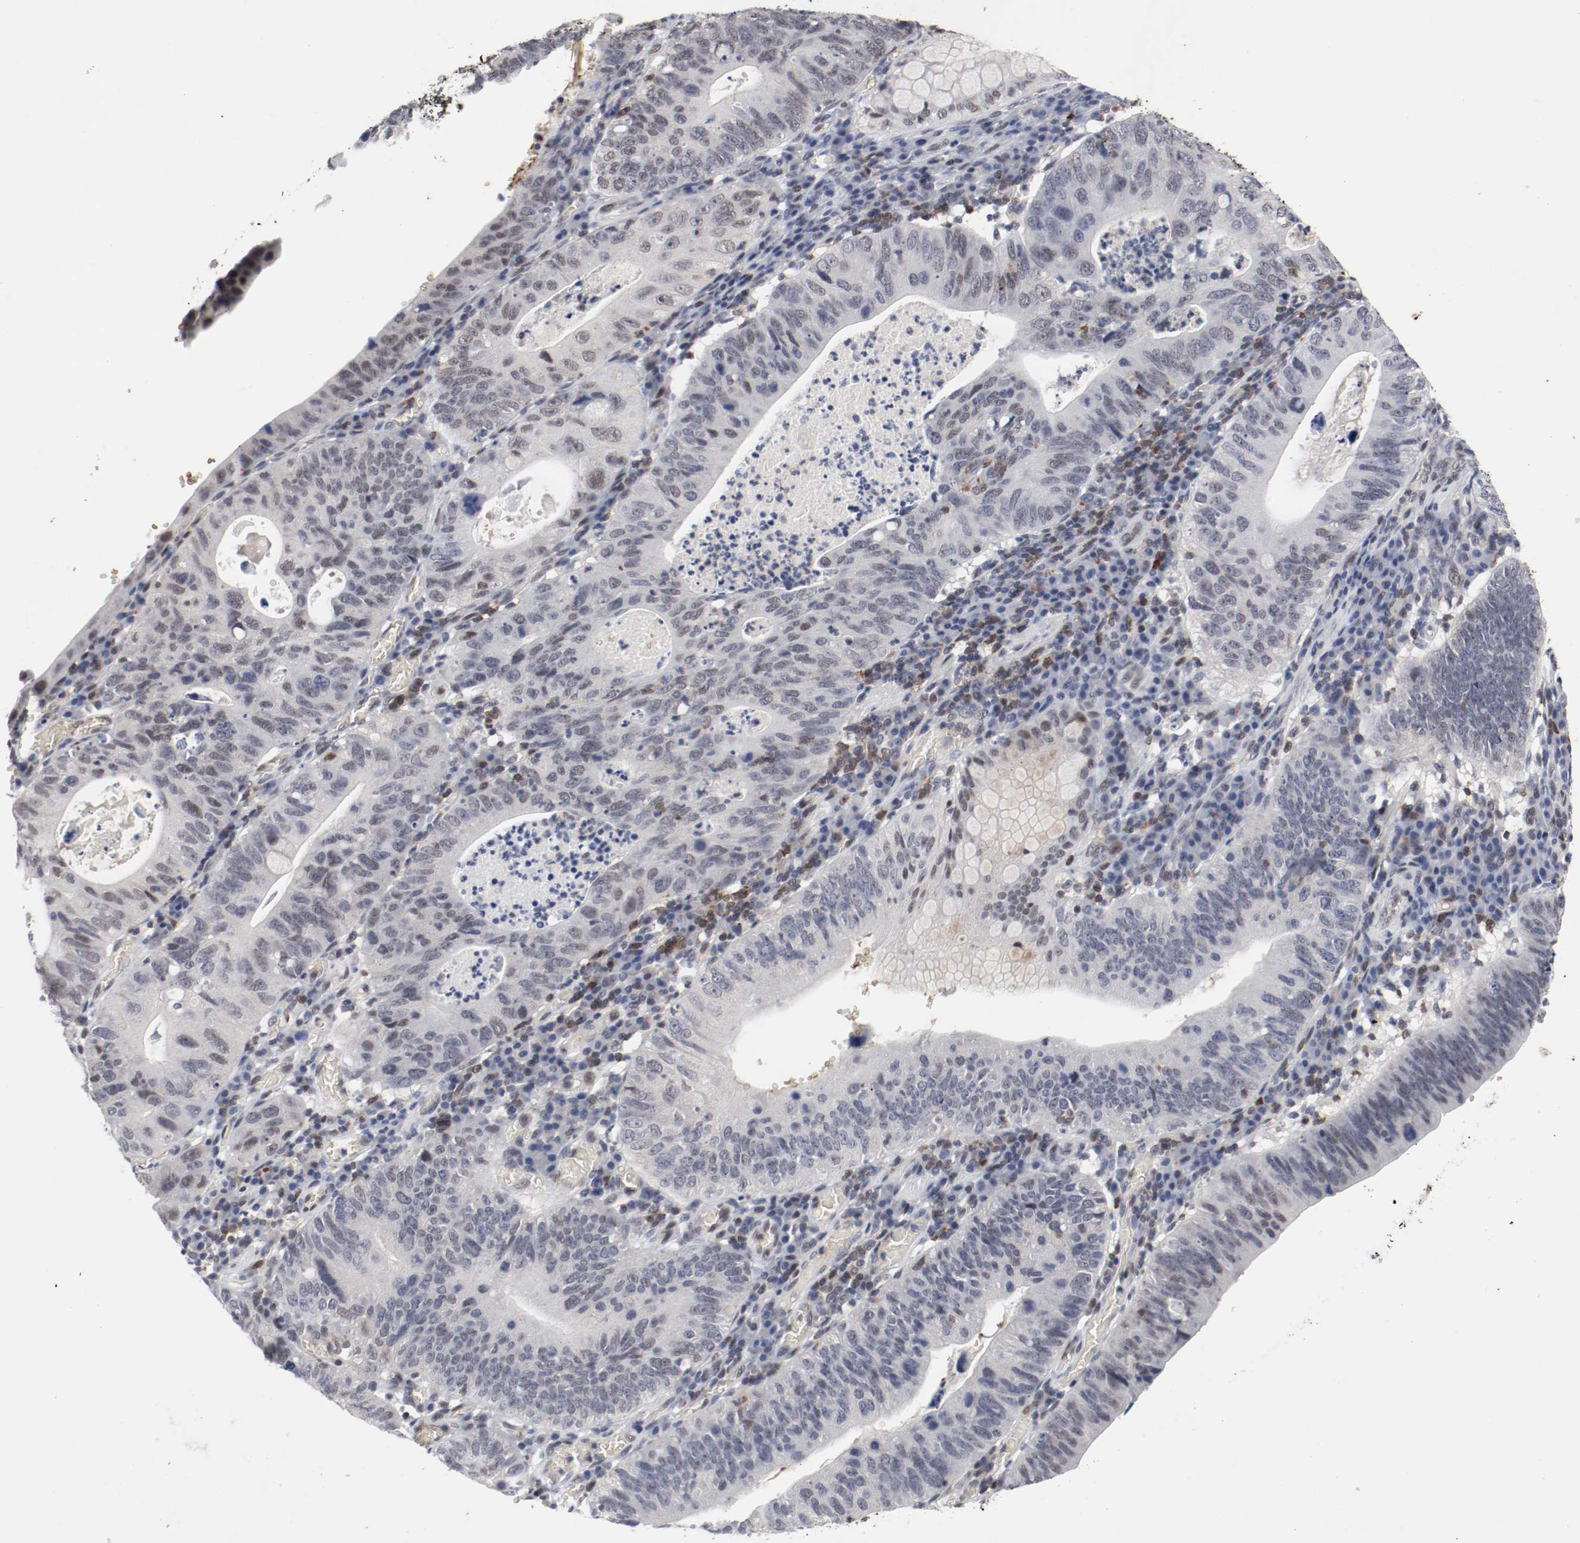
{"staining": {"intensity": "weak", "quantity": "<25%", "location": "nuclear"}, "tissue": "stomach cancer", "cell_type": "Tumor cells", "image_type": "cancer", "snomed": [{"axis": "morphology", "description": "Adenocarcinoma, NOS"}, {"axis": "topography", "description": "Stomach"}], "caption": "IHC micrograph of human stomach cancer (adenocarcinoma) stained for a protein (brown), which reveals no positivity in tumor cells.", "gene": "JUND", "patient": {"sex": "male", "age": 59}}